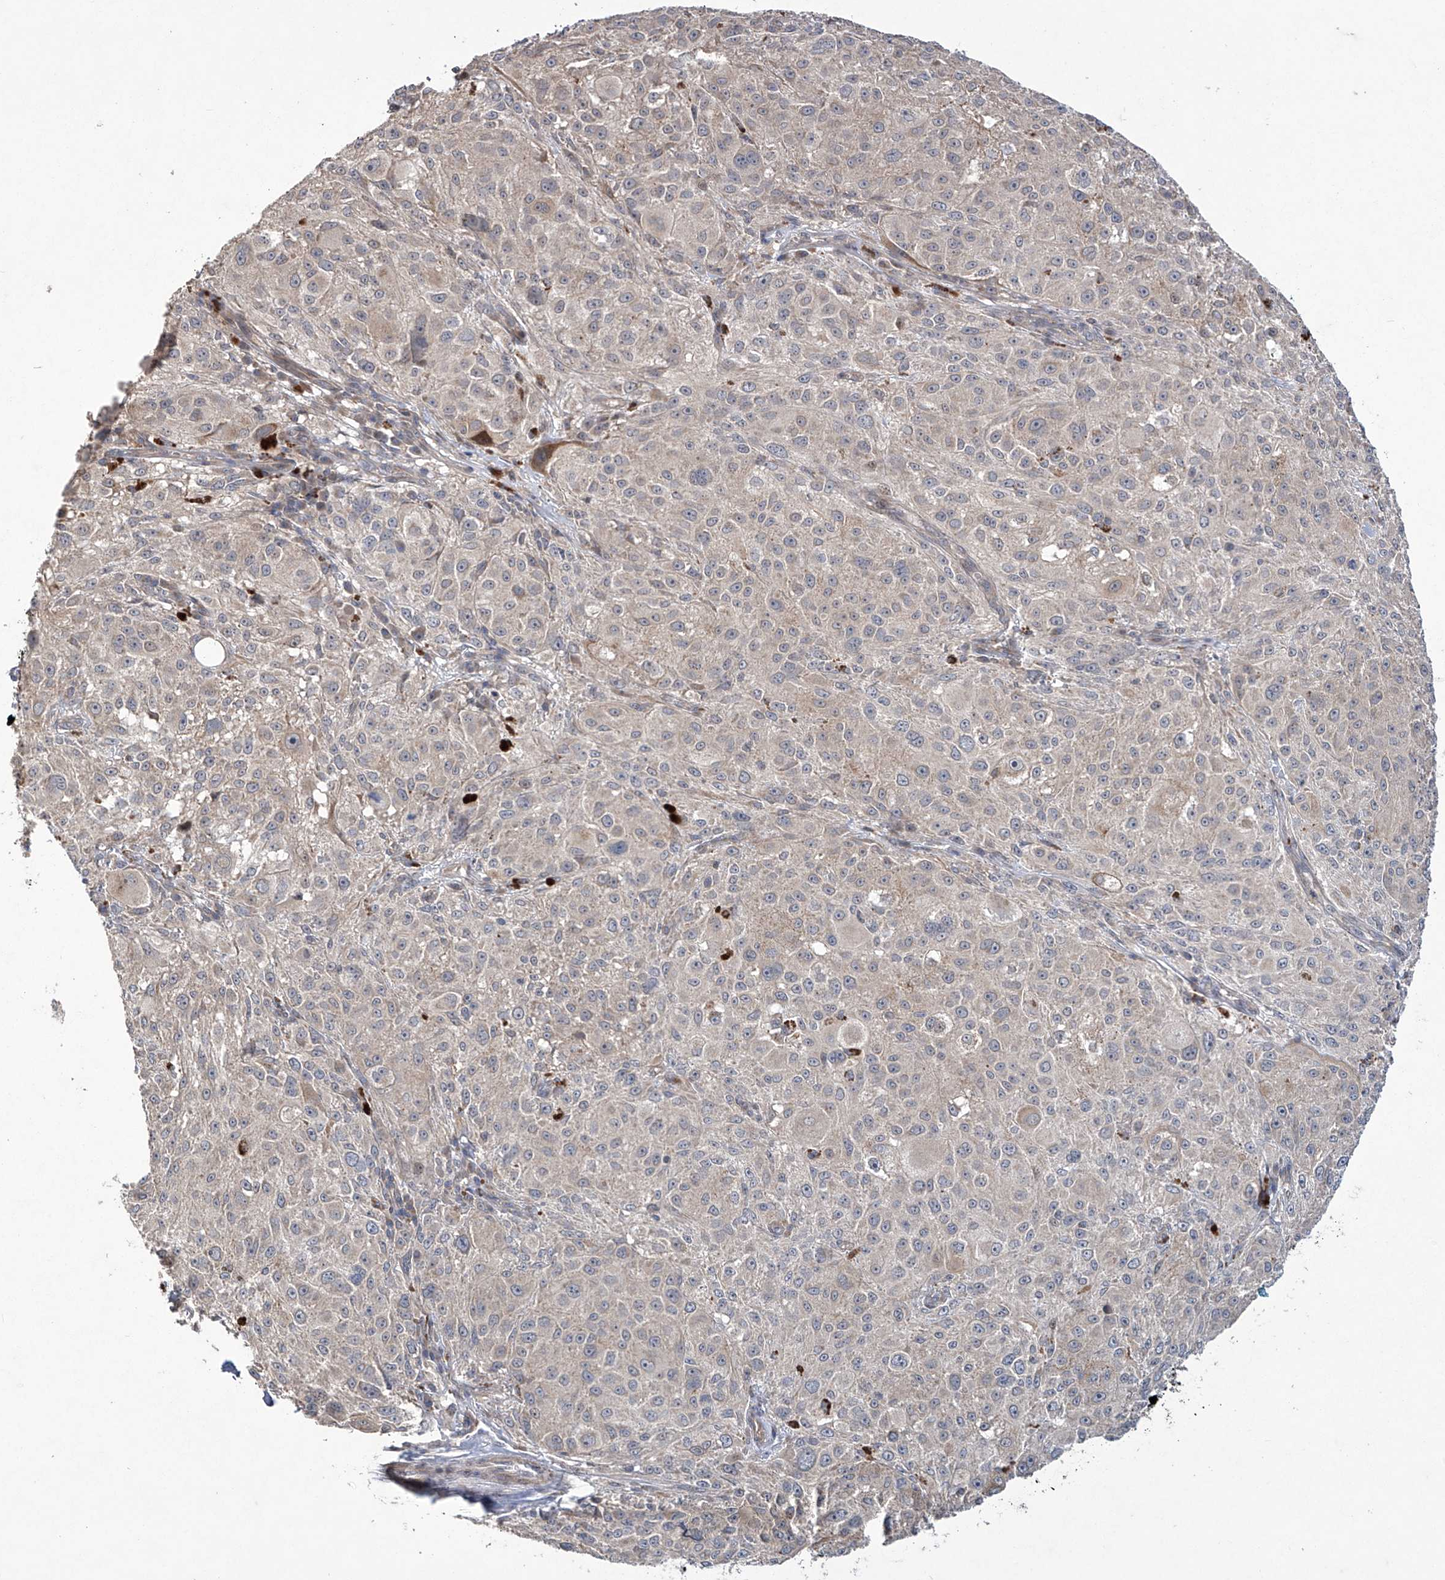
{"staining": {"intensity": "negative", "quantity": "none", "location": "none"}, "tissue": "melanoma", "cell_type": "Tumor cells", "image_type": "cancer", "snomed": [{"axis": "morphology", "description": "Necrosis, NOS"}, {"axis": "morphology", "description": "Malignant melanoma, NOS"}, {"axis": "topography", "description": "Skin"}], "caption": "A high-resolution photomicrograph shows immunohistochemistry (IHC) staining of malignant melanoma, which displays no significant expression in tumor cells.", "gene": "TRIM60", "patient": {"sex": "female", "age": 87}}